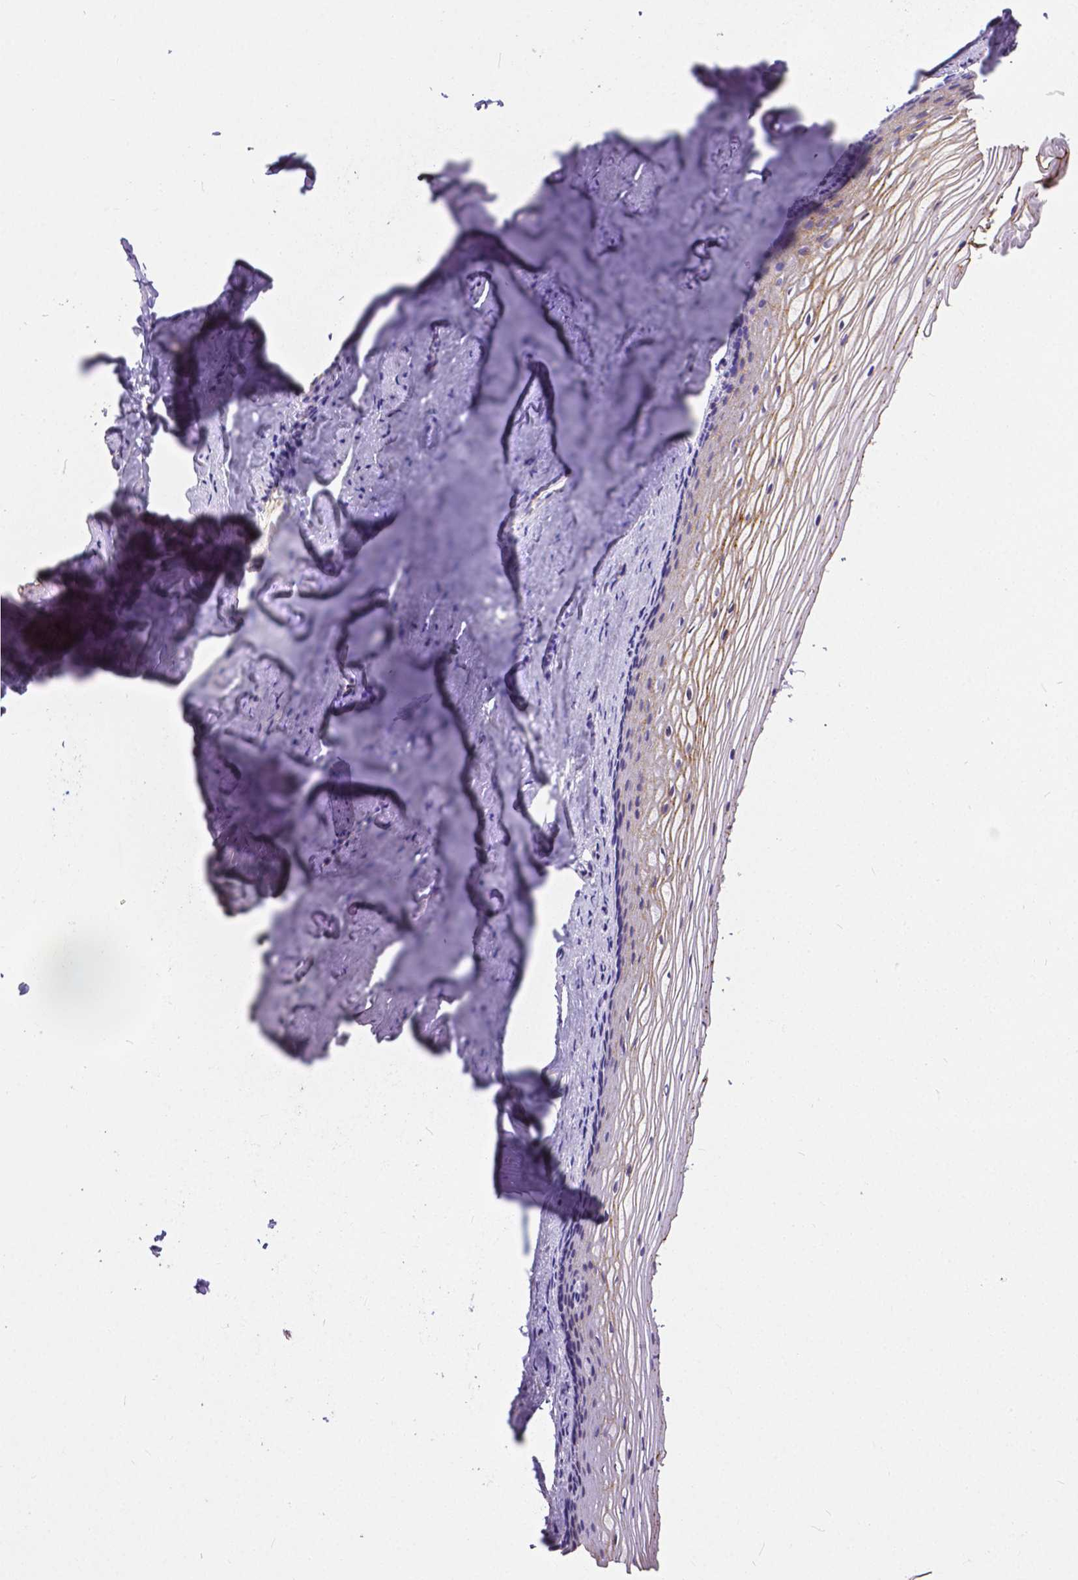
{"staining": {"intensity": "weak", "quantity": "<25%", "location": "cytoplasmic/membranous"}, "tissue": "vagina", "cell_type": "Squamous epithelial cells", "image_type": "normal", "snomed": [{"axis": "morphology", "description": "Normal tissue, NOS"}, {"axis": "topography", "description": "Vagina"}], "caption": "Immunohistochemical staining of unremarkable human vagina shows no significant positivity in squamous epithelial cells.", "gene": "OCLN", "patient": {"sex": "female", "age": 52}}